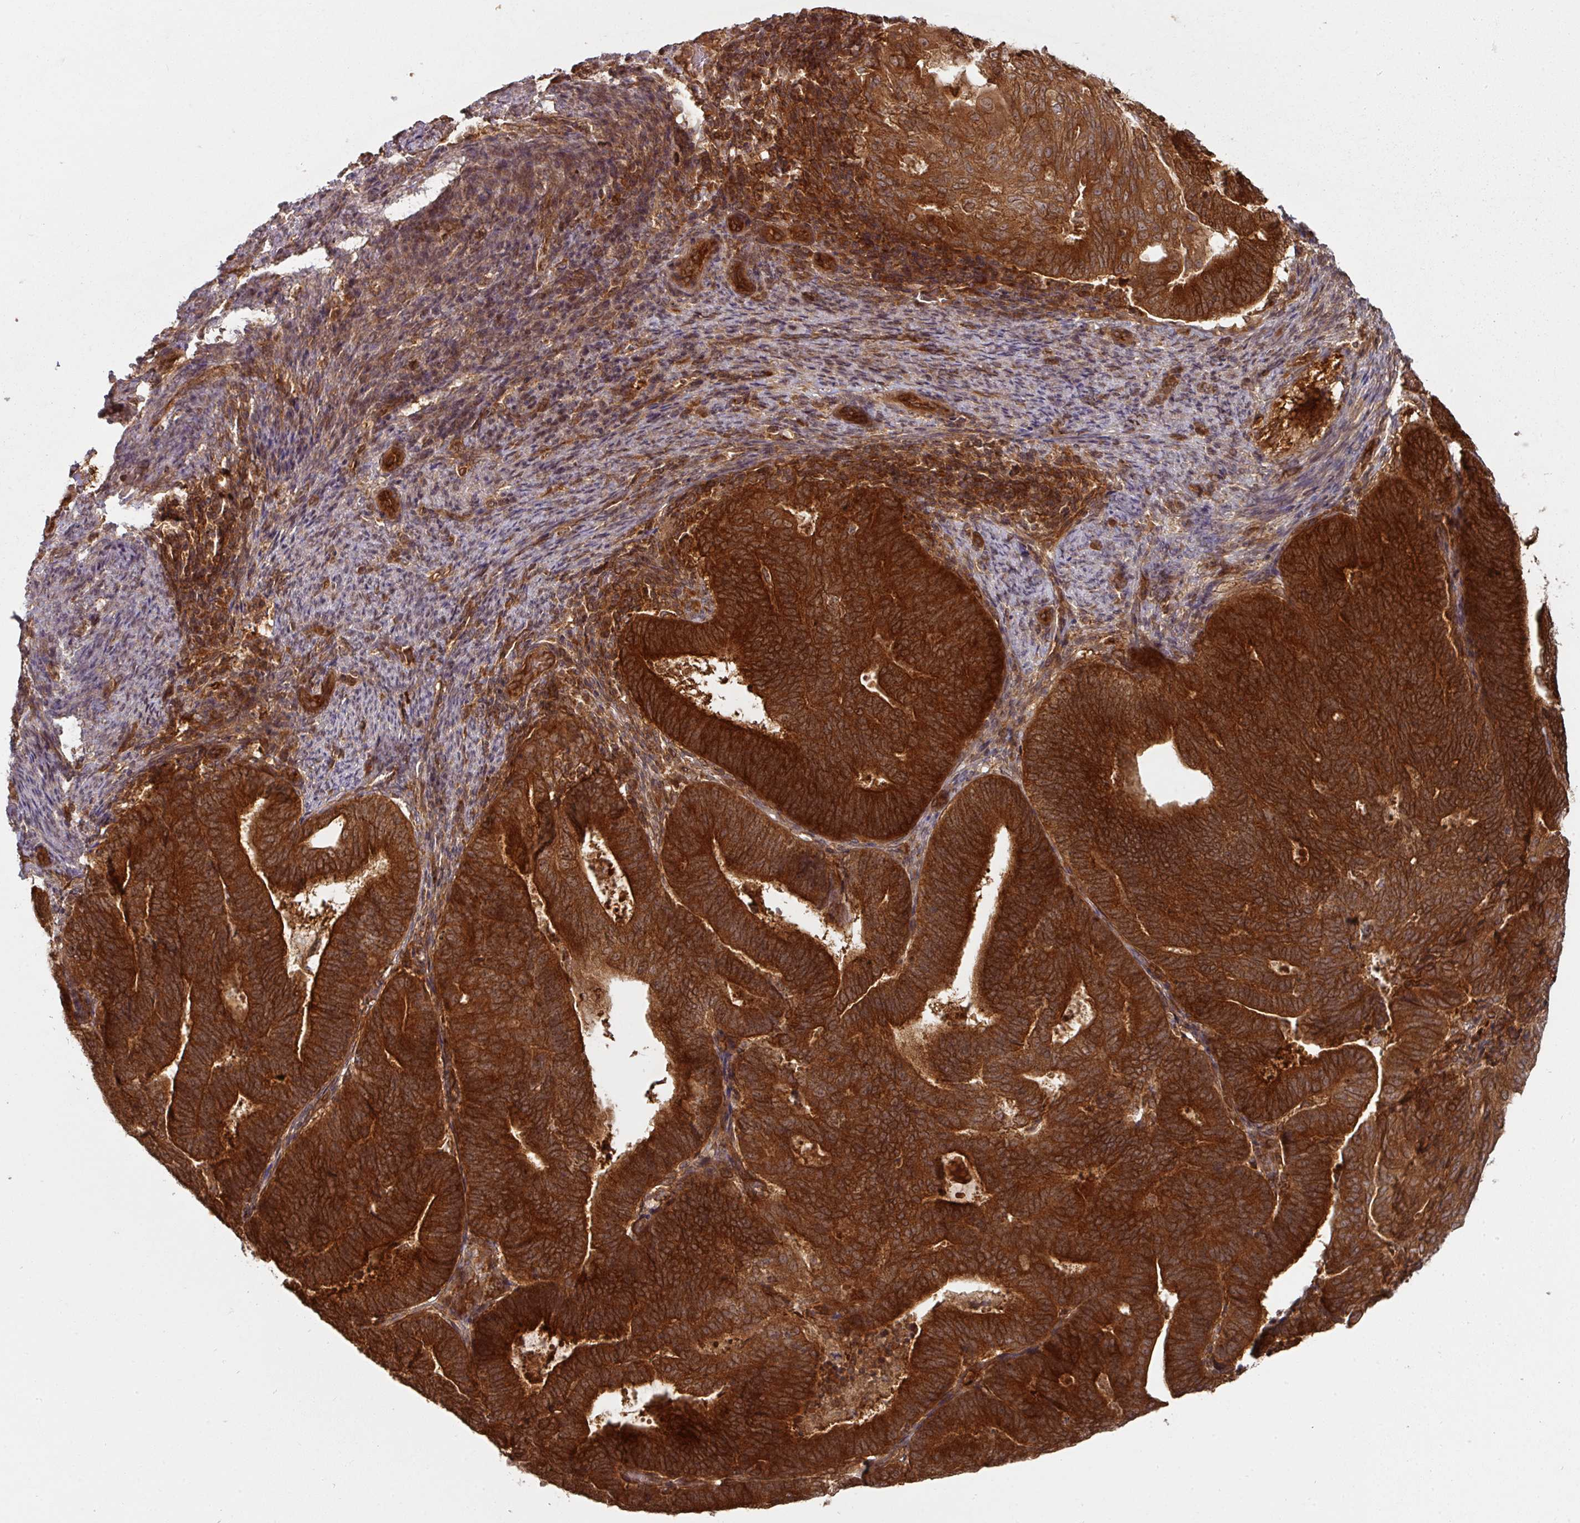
{"staining": {"intensity": "strong", "quantity": ">75%", "location": "cytoplasmic/membranous"}, "tissue": "endometrial cancer", "cell_type": "Tumor cells", "image_type": "cancer", "snomed": [{"axis": "morphology", "description": "Adenocarcinoma, NOS"}, {"axis": "topography", "description": "Endometrium"}], "caption": "This is an image of IHC staining of endometrial cancer, which shows strong positivity in the cytoplasmic/membranous of tumor cells.", "gene": "EIF4EBP2", "patient": {"sex": "female", "age": 70}}